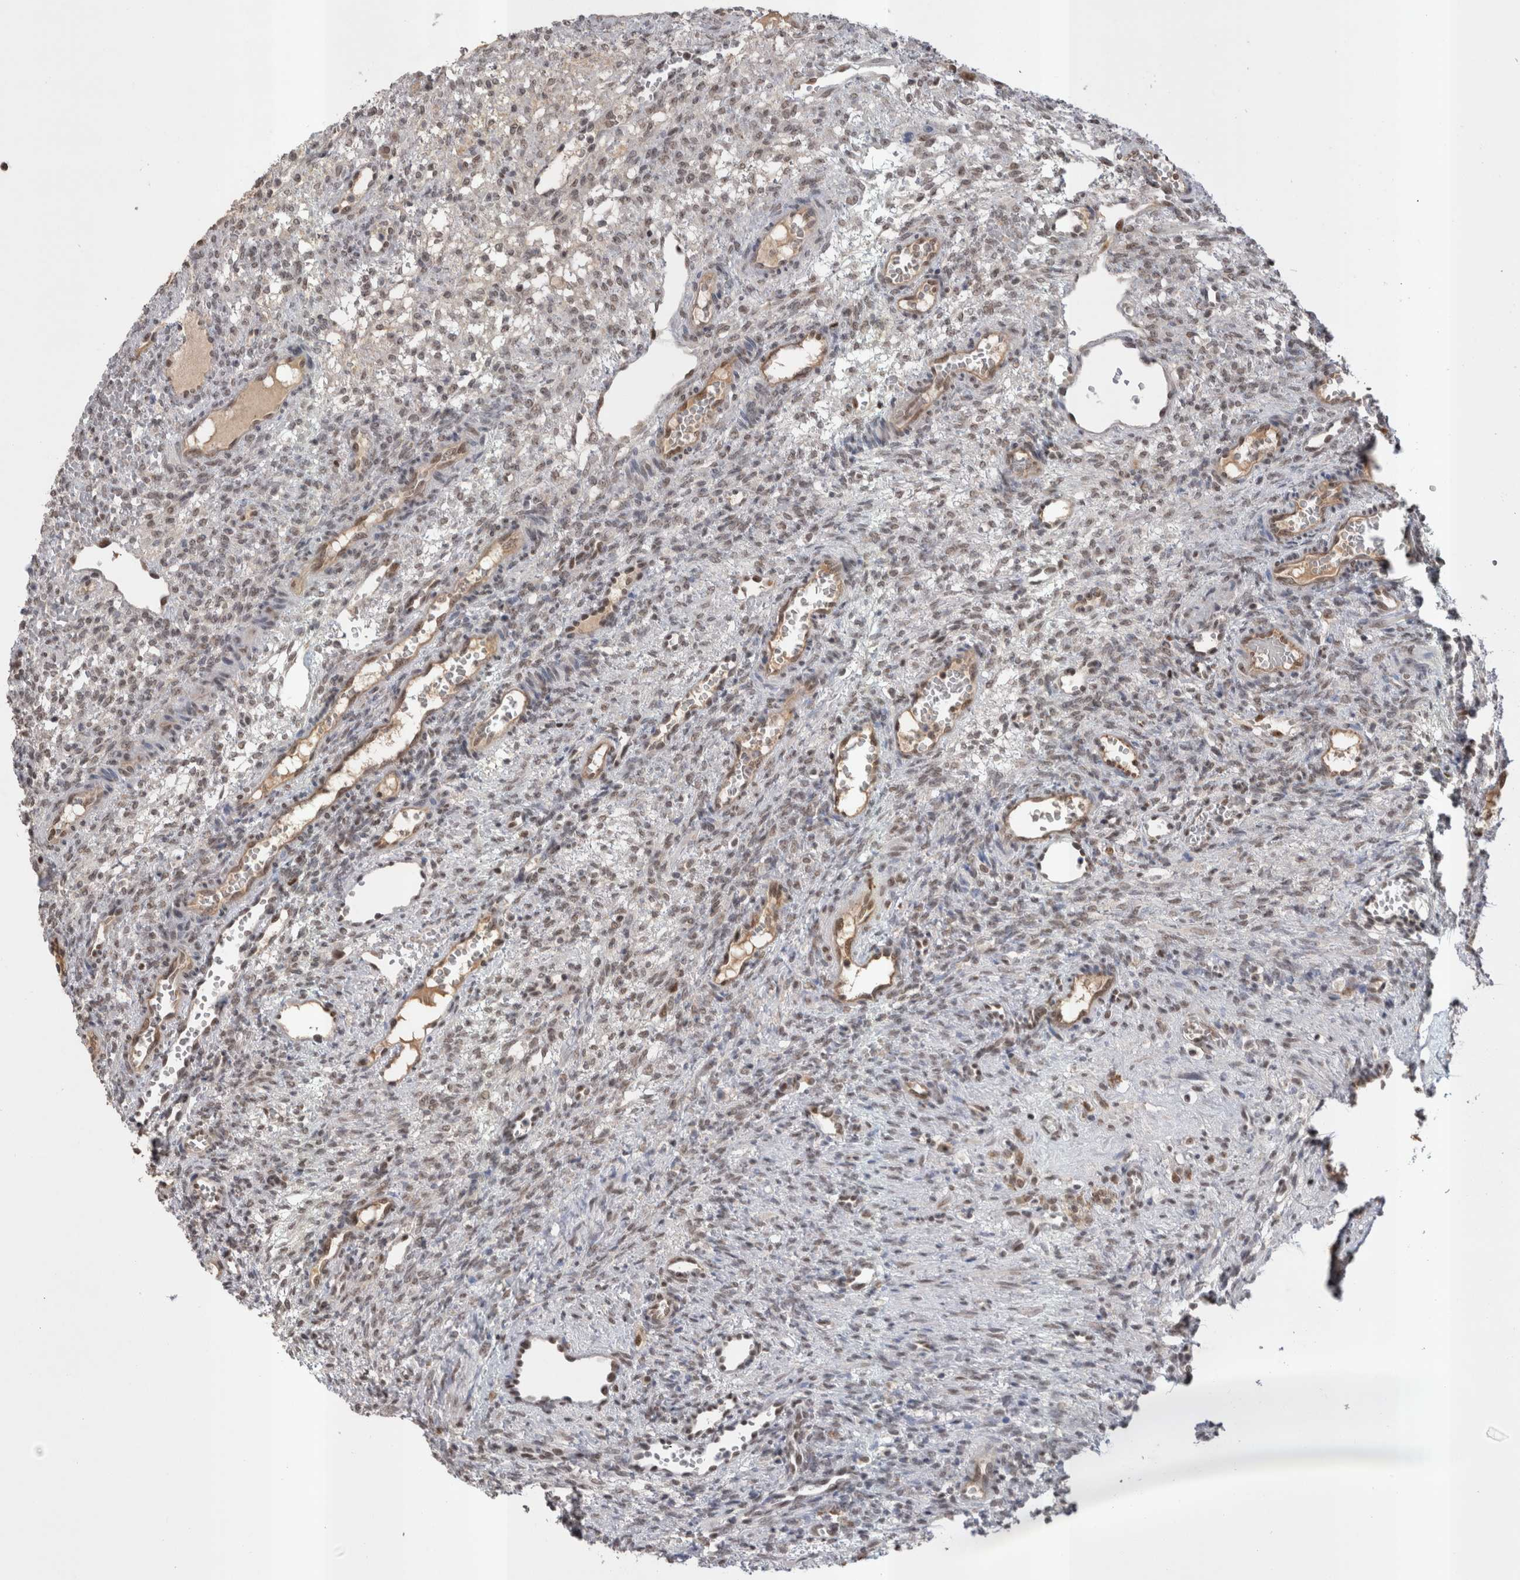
{"staining": {"intensity": "negative", "quantity": "none", "location": "none"}, "tissue": "ovary", "cell_type": "Follicle cells", "image_type": "normal", "snomed": [{"axis": "morphology", "description": "Normal tissue, NOS"}, {"axis": "topography", "description": "Ovary"}], "caption": "Micrograph shows no significant protein positivity in follicle cells of unremarkable ovary. The staining is performed using DAB brown chromogen with nuclei counter-stained in using hematoxylin.", "gene": "DAXX", "patient": {"sex": "female", "age": 34}}